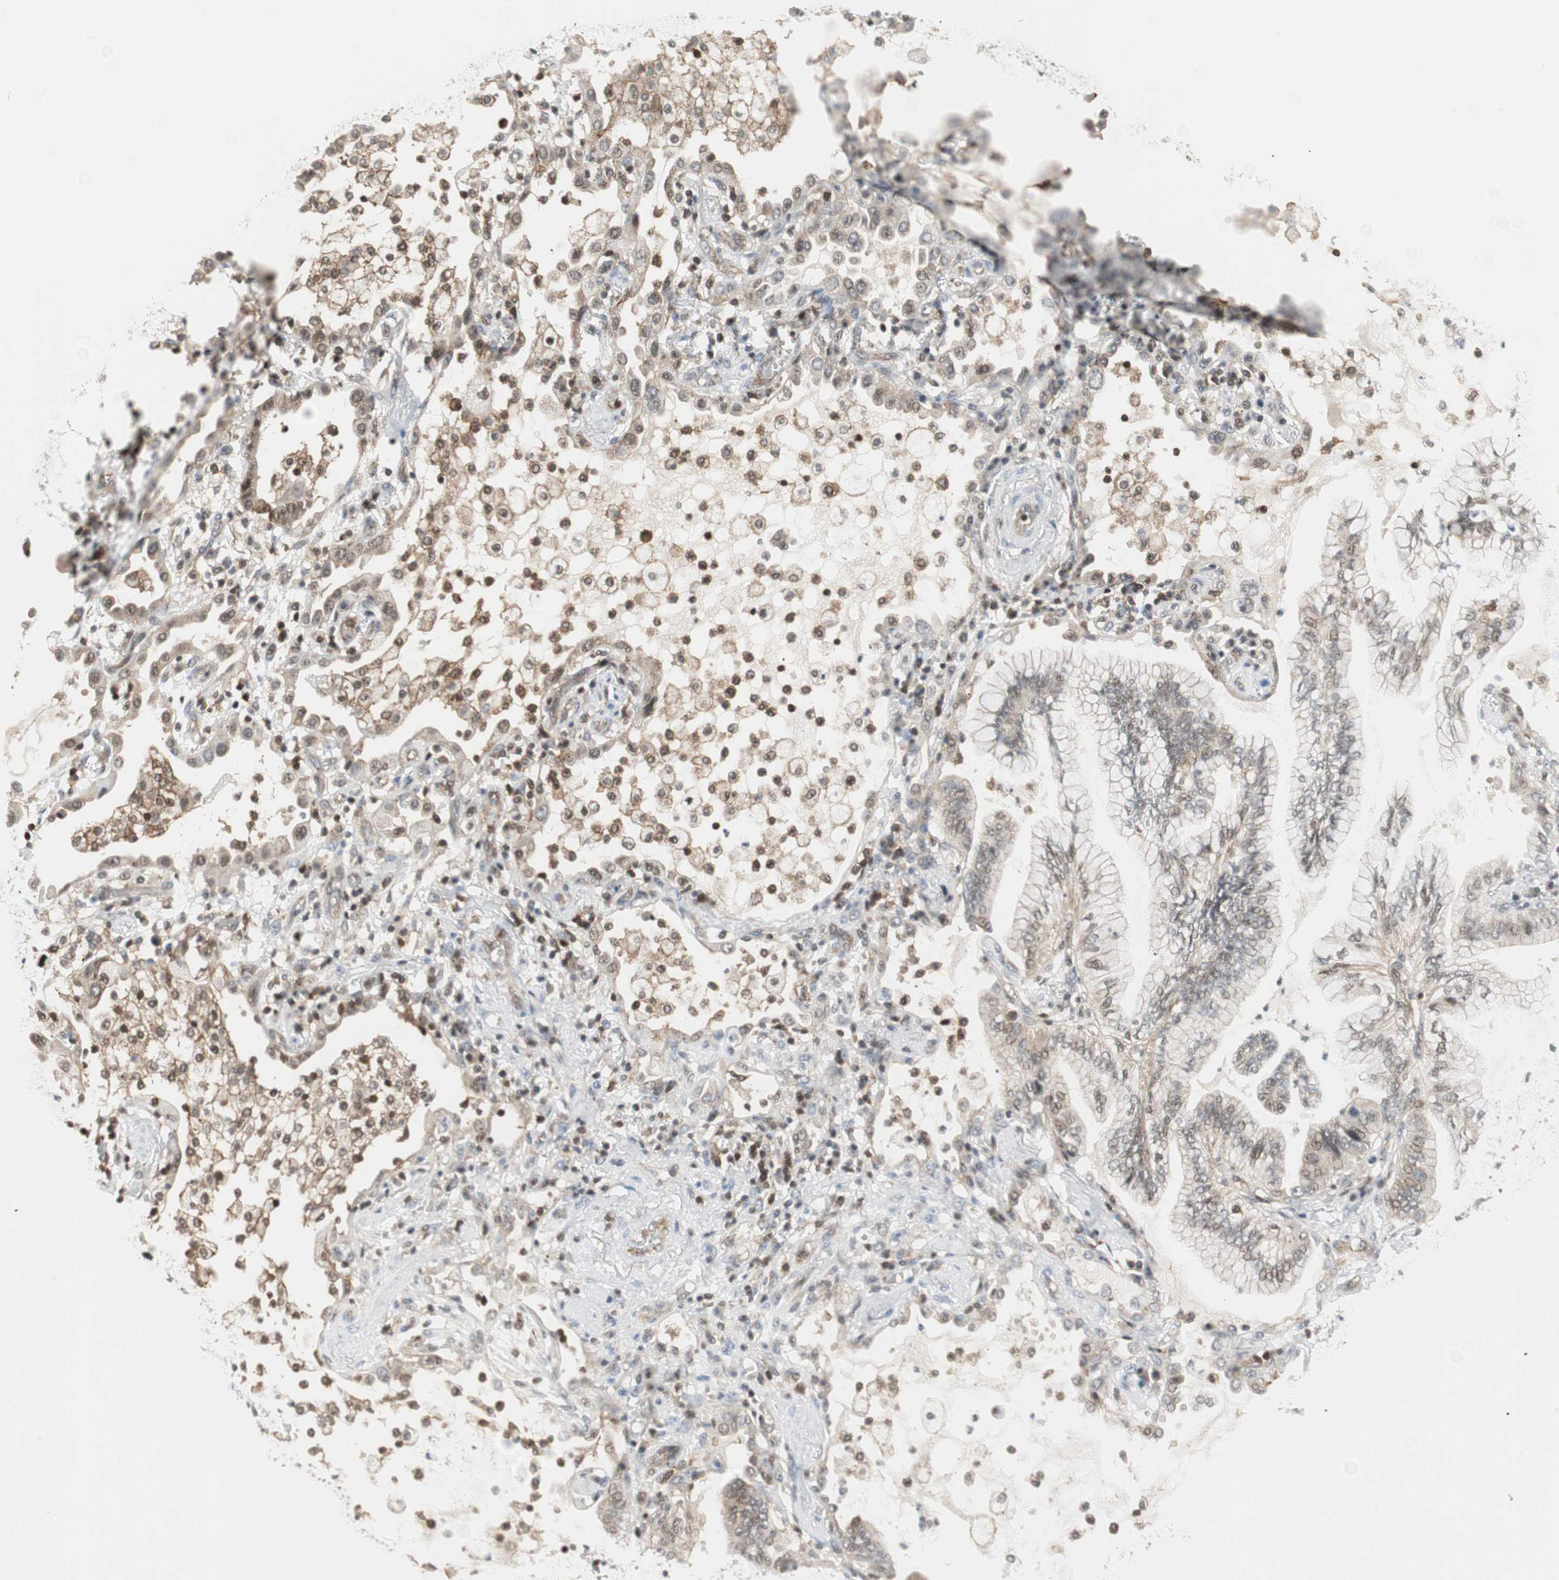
{"staining": {"intensity": "moderate", "quantity": ">75%", "location": "cytoplasmic/membranous,nuclear"}, "tissue": "lung cancer", "cell_type": "Tumor cells", "image_type": "cancer", "snomed": [{"axis": "morphology", "description": "Normal tissue, NOS"}, {"axis": "morphology", "description": "Adenocarcinoma, NOS"}, {"axis": "topography", "description": "Bronchus"}, {"axis": "topography", "description": "Lung"}], "caption": "IHC of human lung cancer (adenocarcinoma) displays medium levels of moderate cytoplasmic/membranous and nuclear staining in about >75% of tumor cells.", "gene": "PPP1CA", "patient": {"sex": "female", "age": 70}}